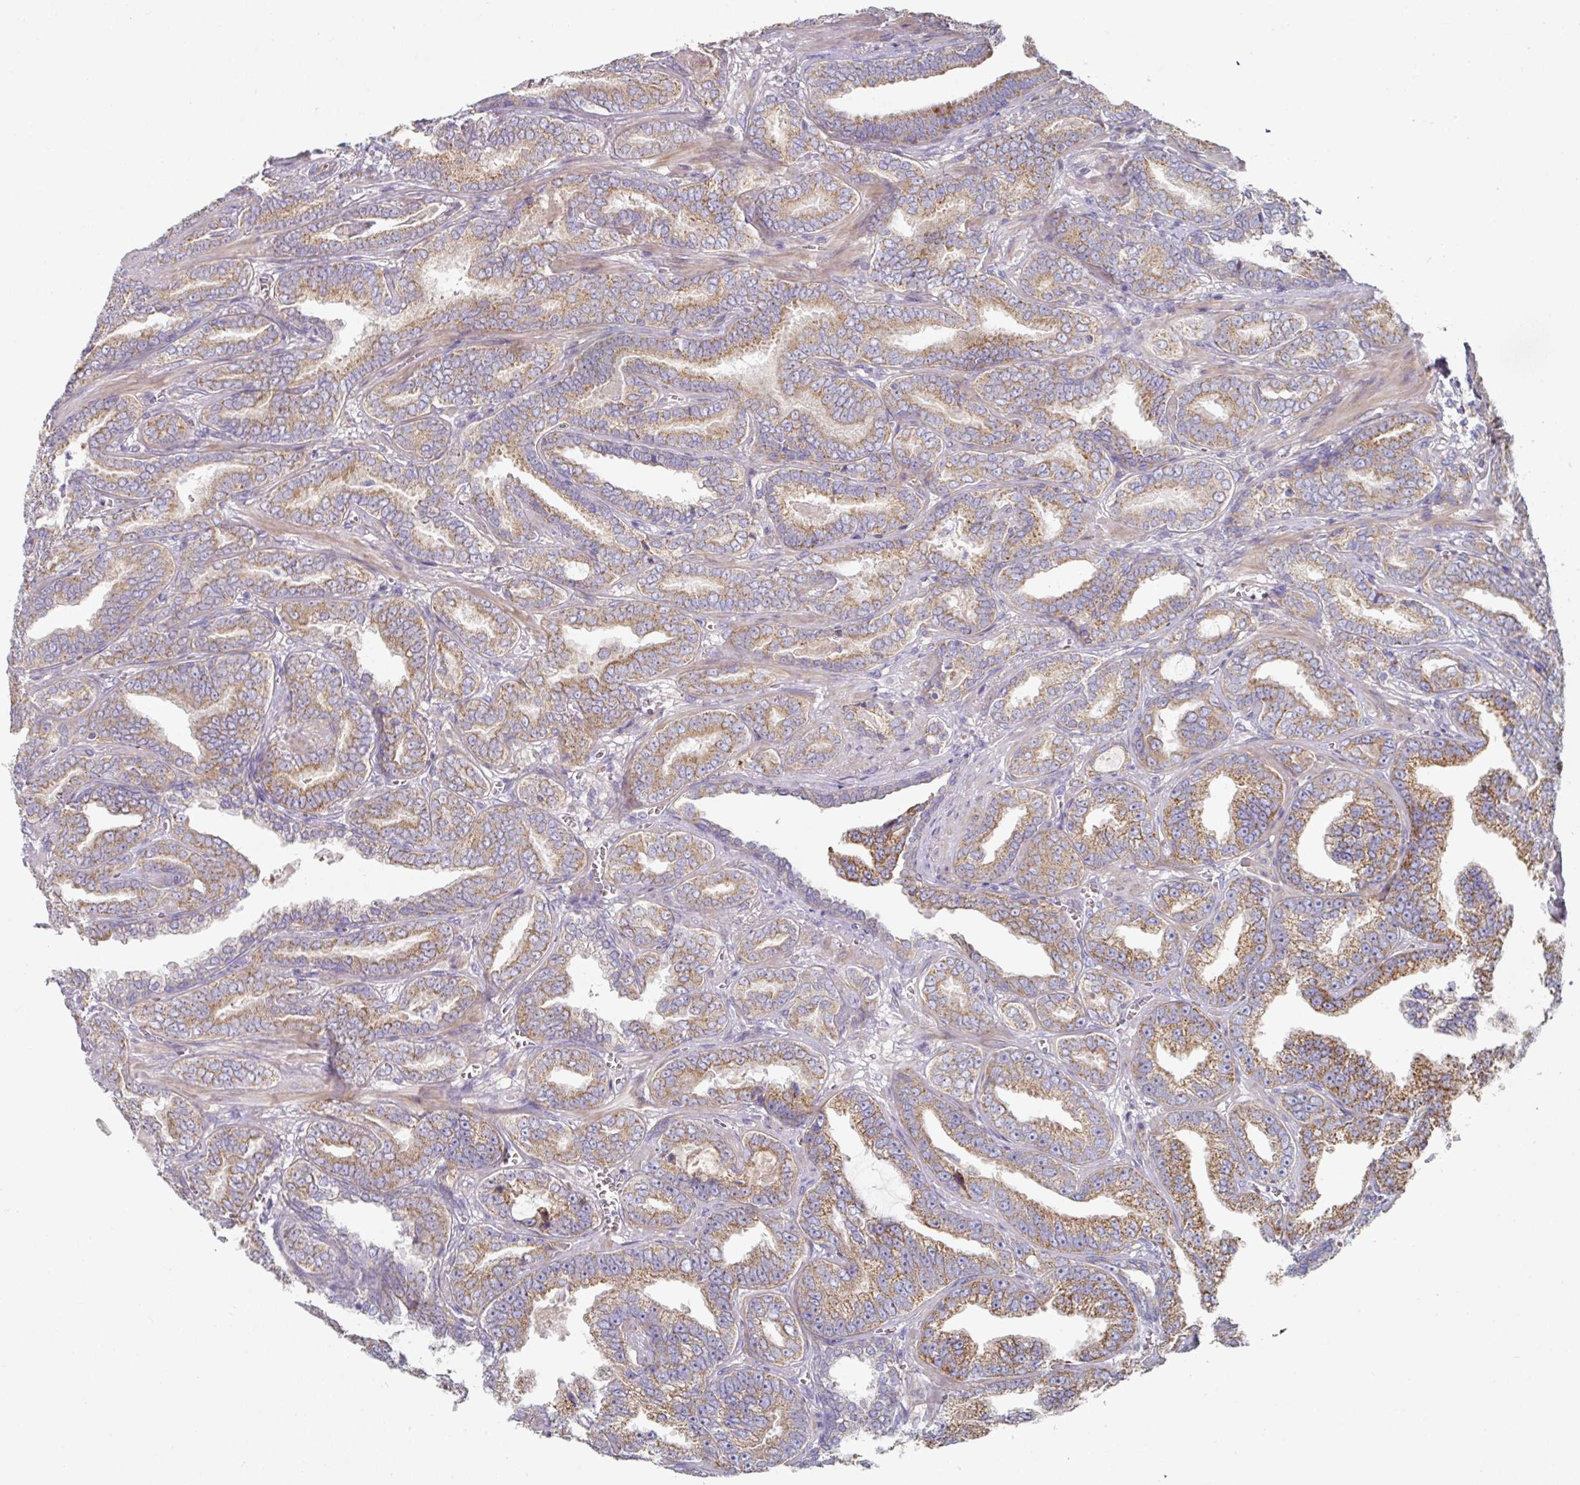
{"staining": {"intensity": "moderate", "quantity": ">75%", "location": "cytoplasmic/membranous"}, "tissue": "prostate cancer", "cell_type": "Tumor cells", "image_type": "cancer", "snomed": [{"axis": "morphology", "description": "Adenocarcinoma, High grade"}, {"axis": "topography", "description": "Prostate"}], "caption": "Immunohistochemistry (DAB) staining of prostate adenocarcinoma (high-grade) exhibits moderate cytoplasmic/membranous protein positivity in about >75% of tumor cells.", "gene": "PYROXD2", "patient": {"sex": "male", "age": 67}}